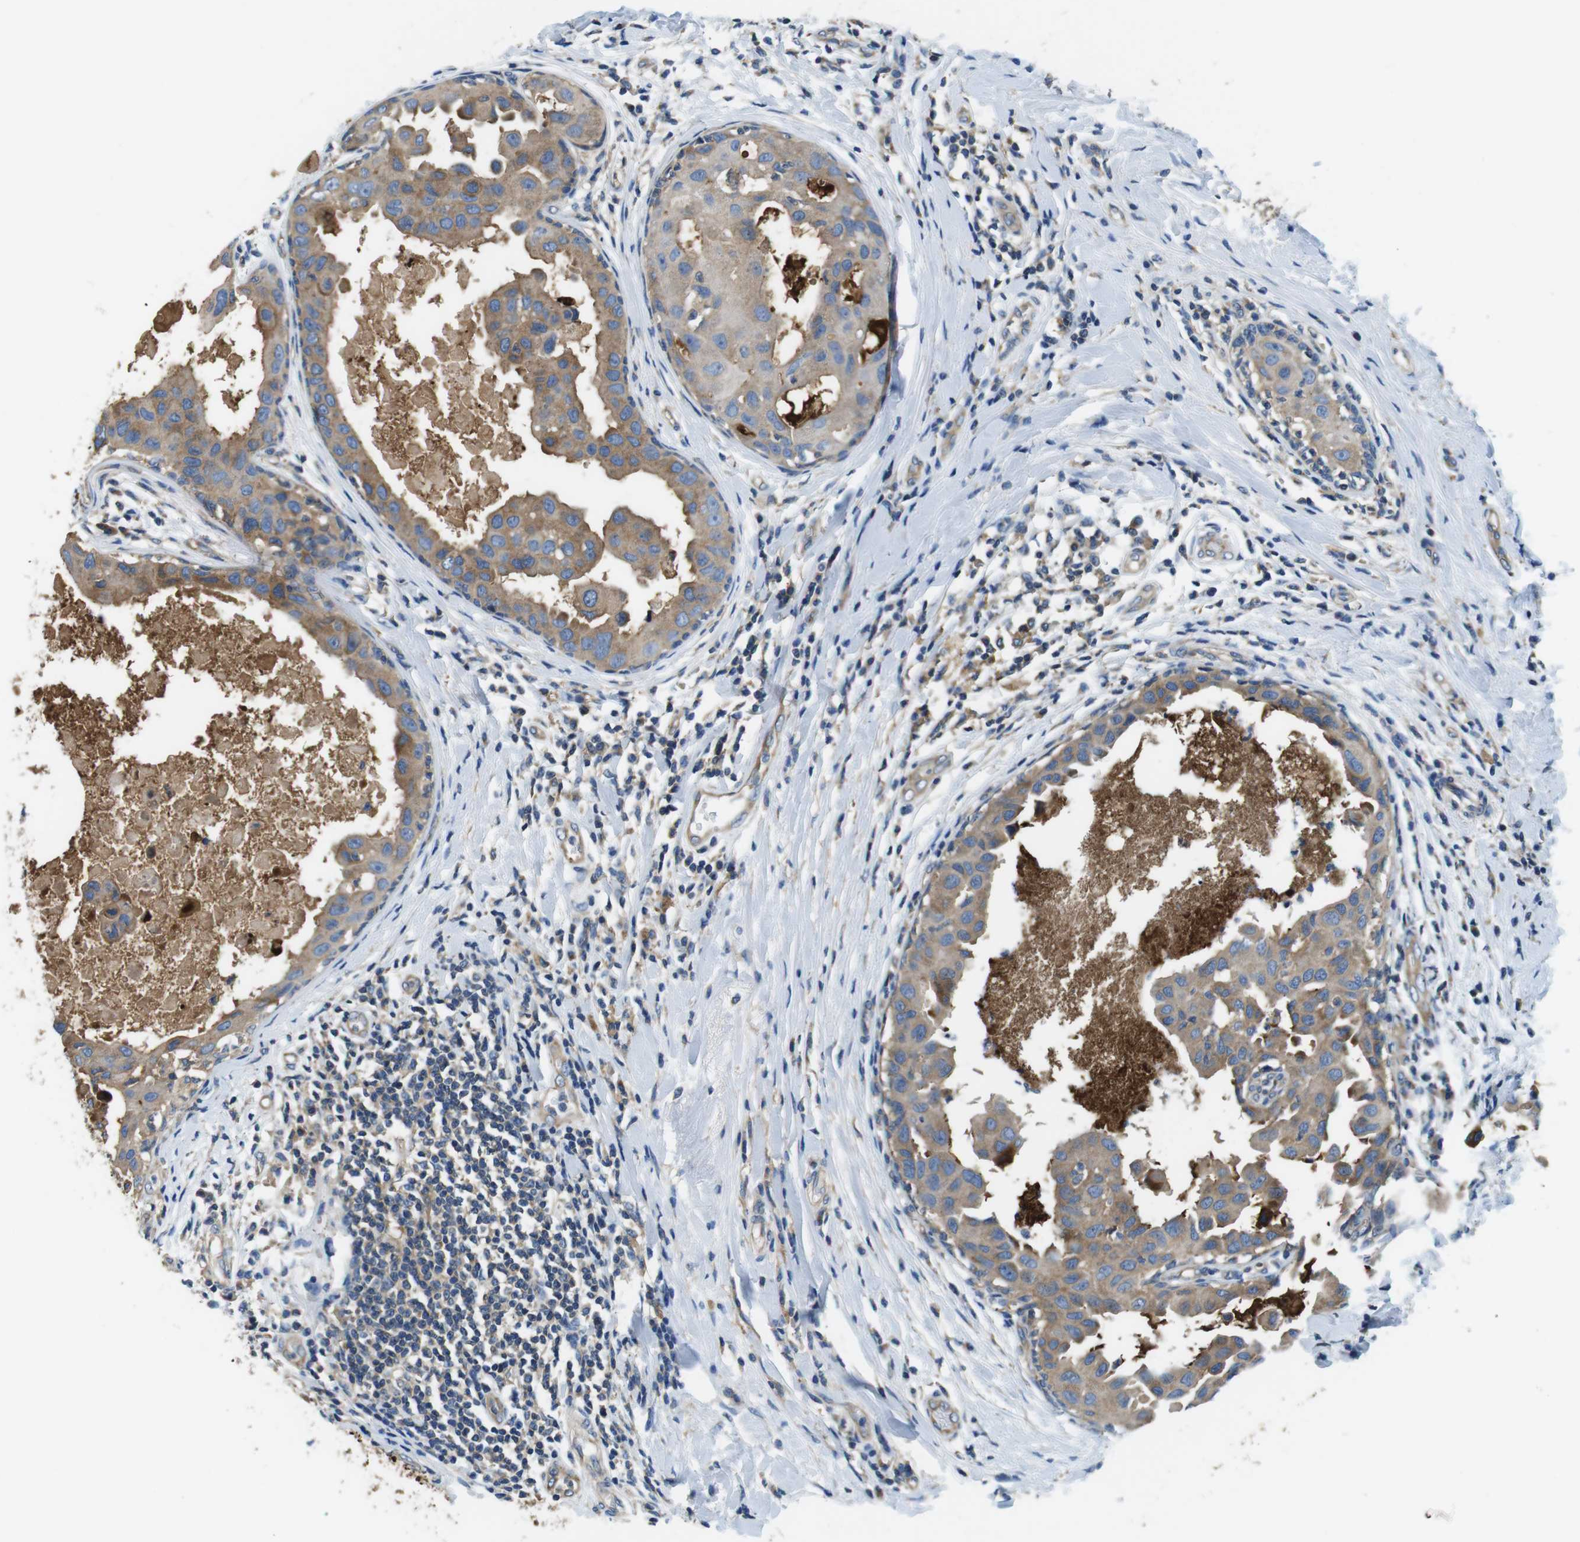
{"staining": {"intensity": "weak", "quantity": ">75%", "location": "cytoplasmic/membranous"}, "tissue": "breast cancer", "cell_type": "Tumor cells", "image_type": "cancer", "snomed": [{"axis": "morphology", "description": "Duct carcinoma"}, {"axis": "topography", "description": "Breast"}], "caption": "Weak cytoplasmic/membranous positivity for a protein is identified in about >75% of tumor cells of breast cancer using immunohistochemistry.", "gene": "DENND4C", "patient": {"sex": "female", "age": 27}}